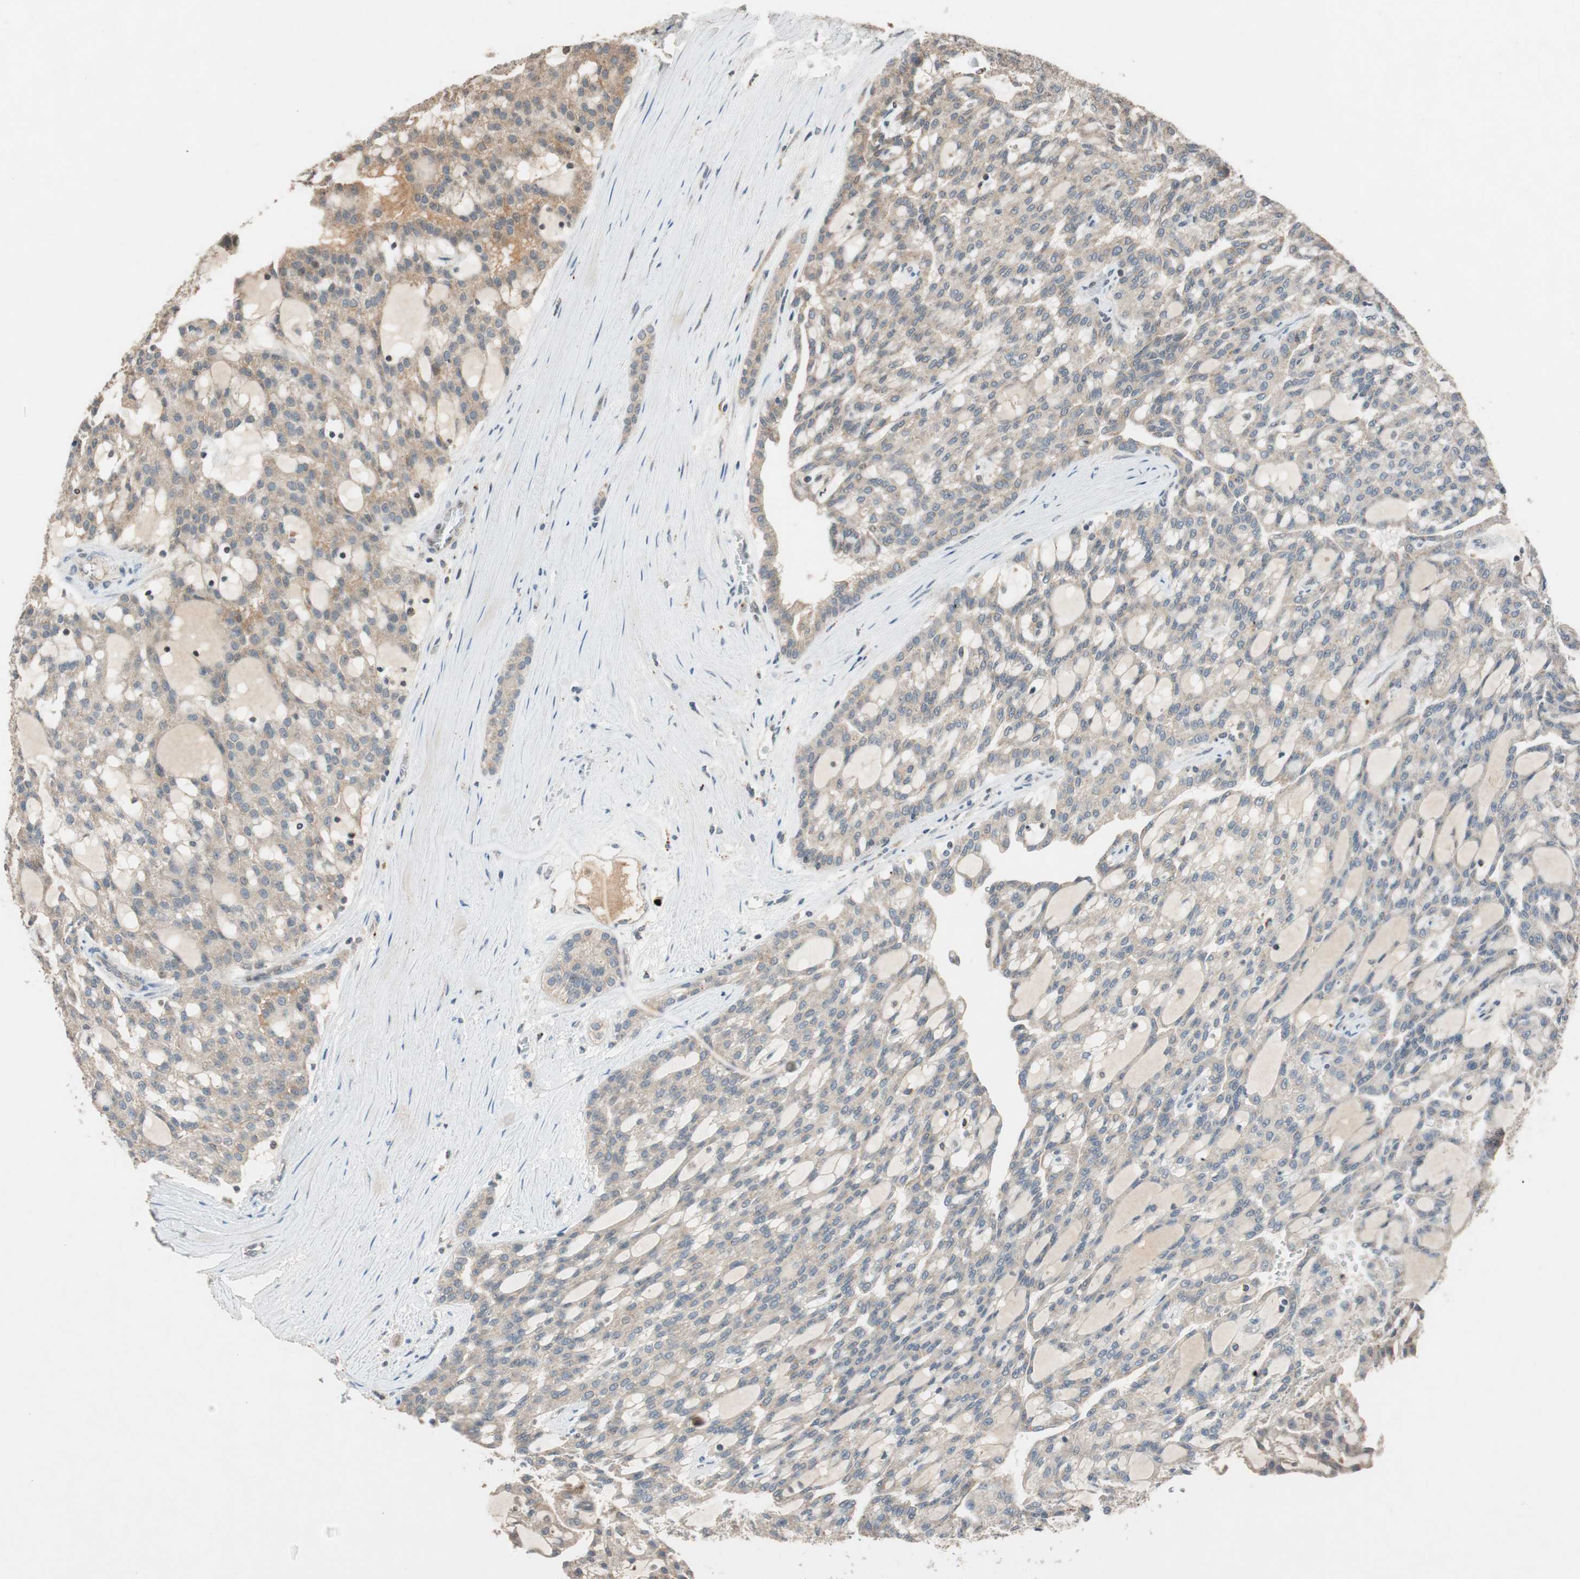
{"staining": {"intensity": "weak", "quantity": ">75%", "location": "cytoplasmic/membranous"}, "tissue": "renal cancer", "cell_type": "Tumor cells", "image_type": "cancer", "snomed": [{"axis": "morphology", "description": "Adenocarcinoma, NOS"}, {"axis": "topography", "description": "Kidney"}], "caption": "A brown stain labels weak cytoplasmic/membranous positivity of a protein in human adenocarcinoma (renal) tumor cells.", "gene": "GLB1", "patient": {"sex": "male", "age": 63}}